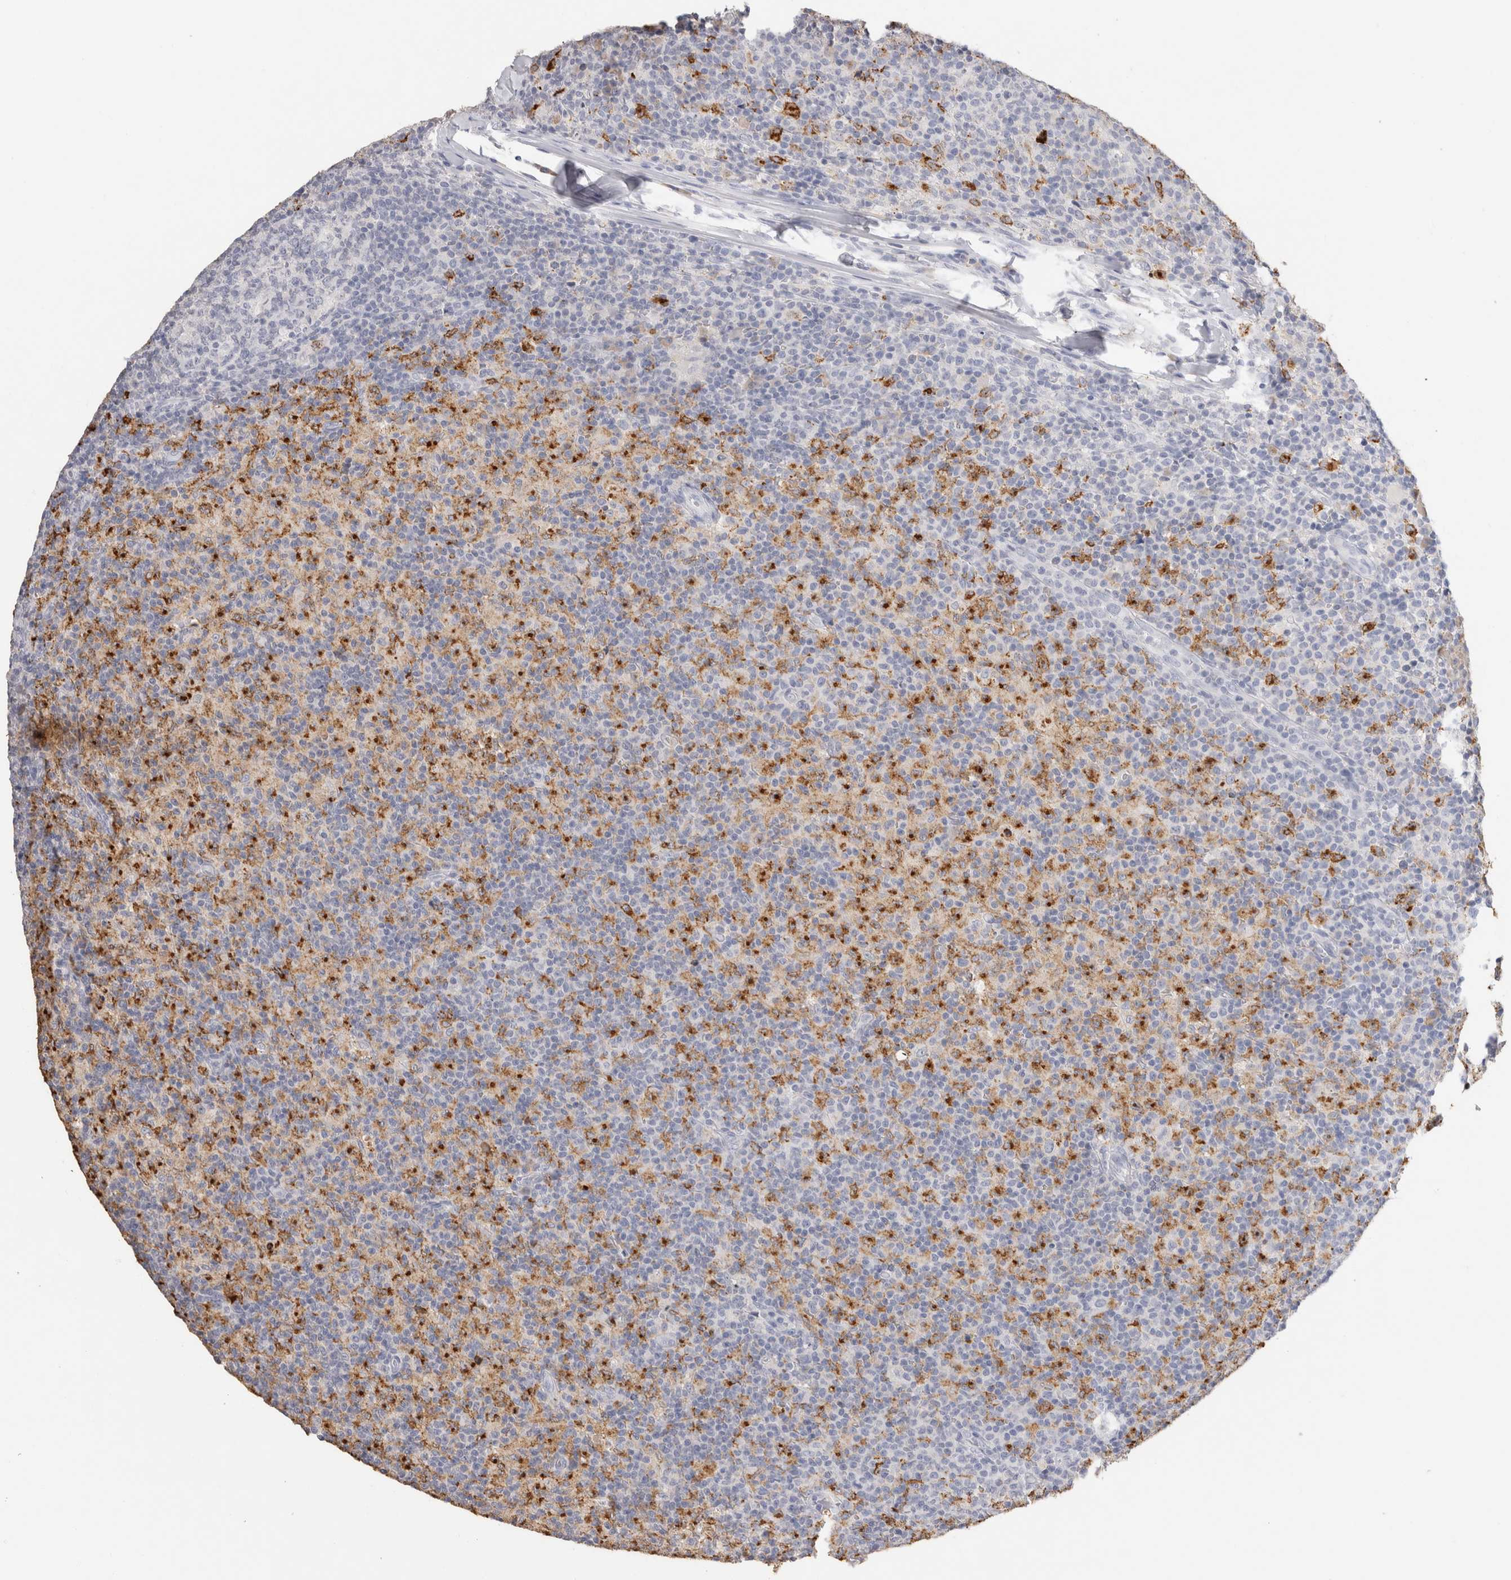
{"staining": {"intensity": "negative", "quantity": "none", "location": "none"}, "tissue": "lymph node", "cell_type": "Germinal center cells", "image_type": "normal", "snomed": [{"axis": "morphology", "description": "Normal tissue, NOS"}, {"axis": "morphology", "description": "Inflammation, NOS"}, {"axis": "topography", "description": "Lymph node"}], "caption": "This is an immunohistochemistry image of unremarkable human lymph node. There is no expression in germinal center cells.", "gene": "LAMP3", "patient": {"sex": "male", "age": 55}}